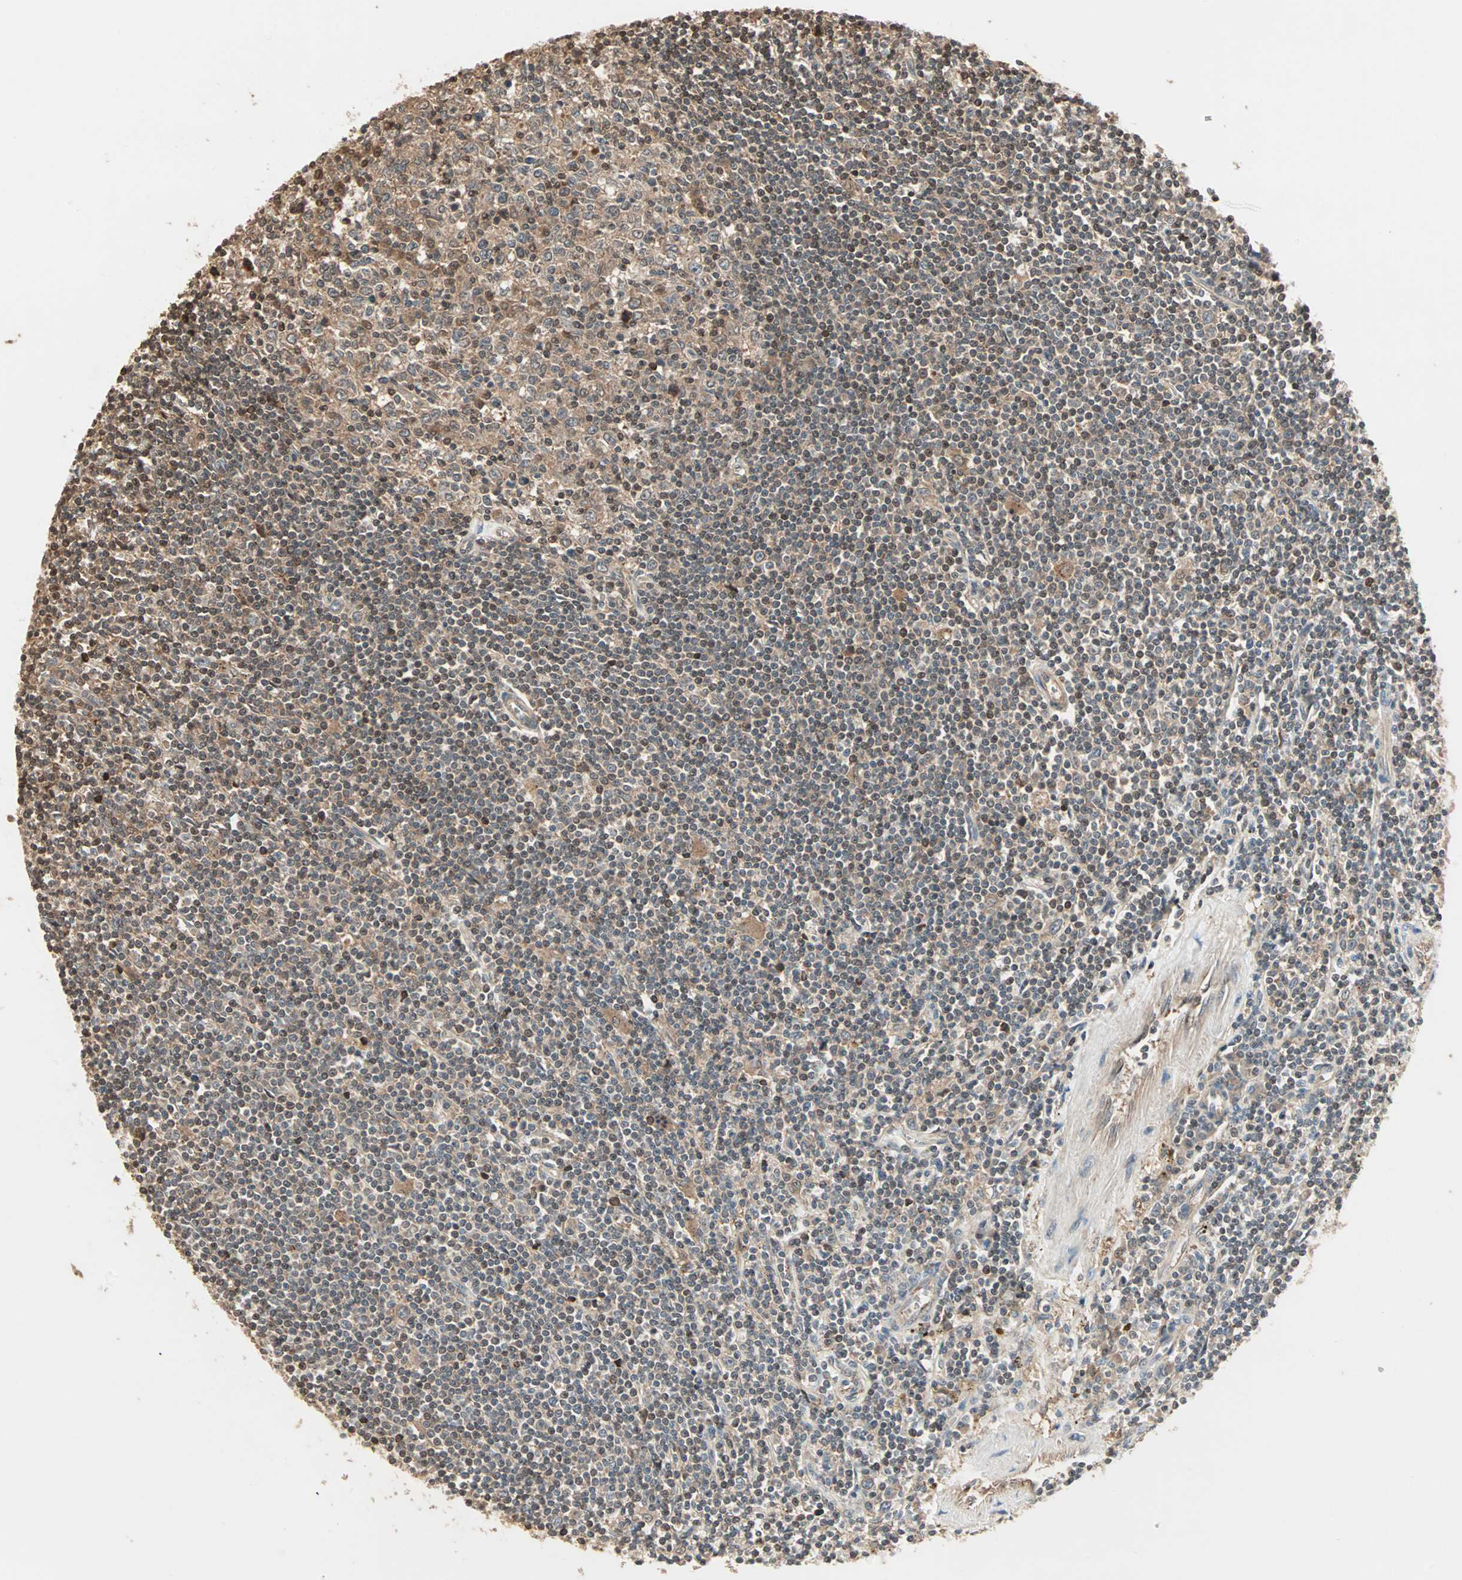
{"staining": {"intensity": "moderate", "quantity": "25%-75%", "location": "cytoplasmic/membranous,nuclear"}, "tissue": "lymphoma", "cell_type": "Tumor cells", "image_type": "cancer", "snomed": [{"axis": "morphology", "description": "Malignant lymphoma, non-Hodgkin's type, Low grade"}, {"axis": "topography", "description": "Spleen"}], "caption": "A medium amount of moderate cytoplasmic/membranous and nuclear staining is seen in approximately 25%-75% of tumor cells in lymphoma tissue.", "gene": "DRG2", "patient": {"sex": "male", "age": 76}}